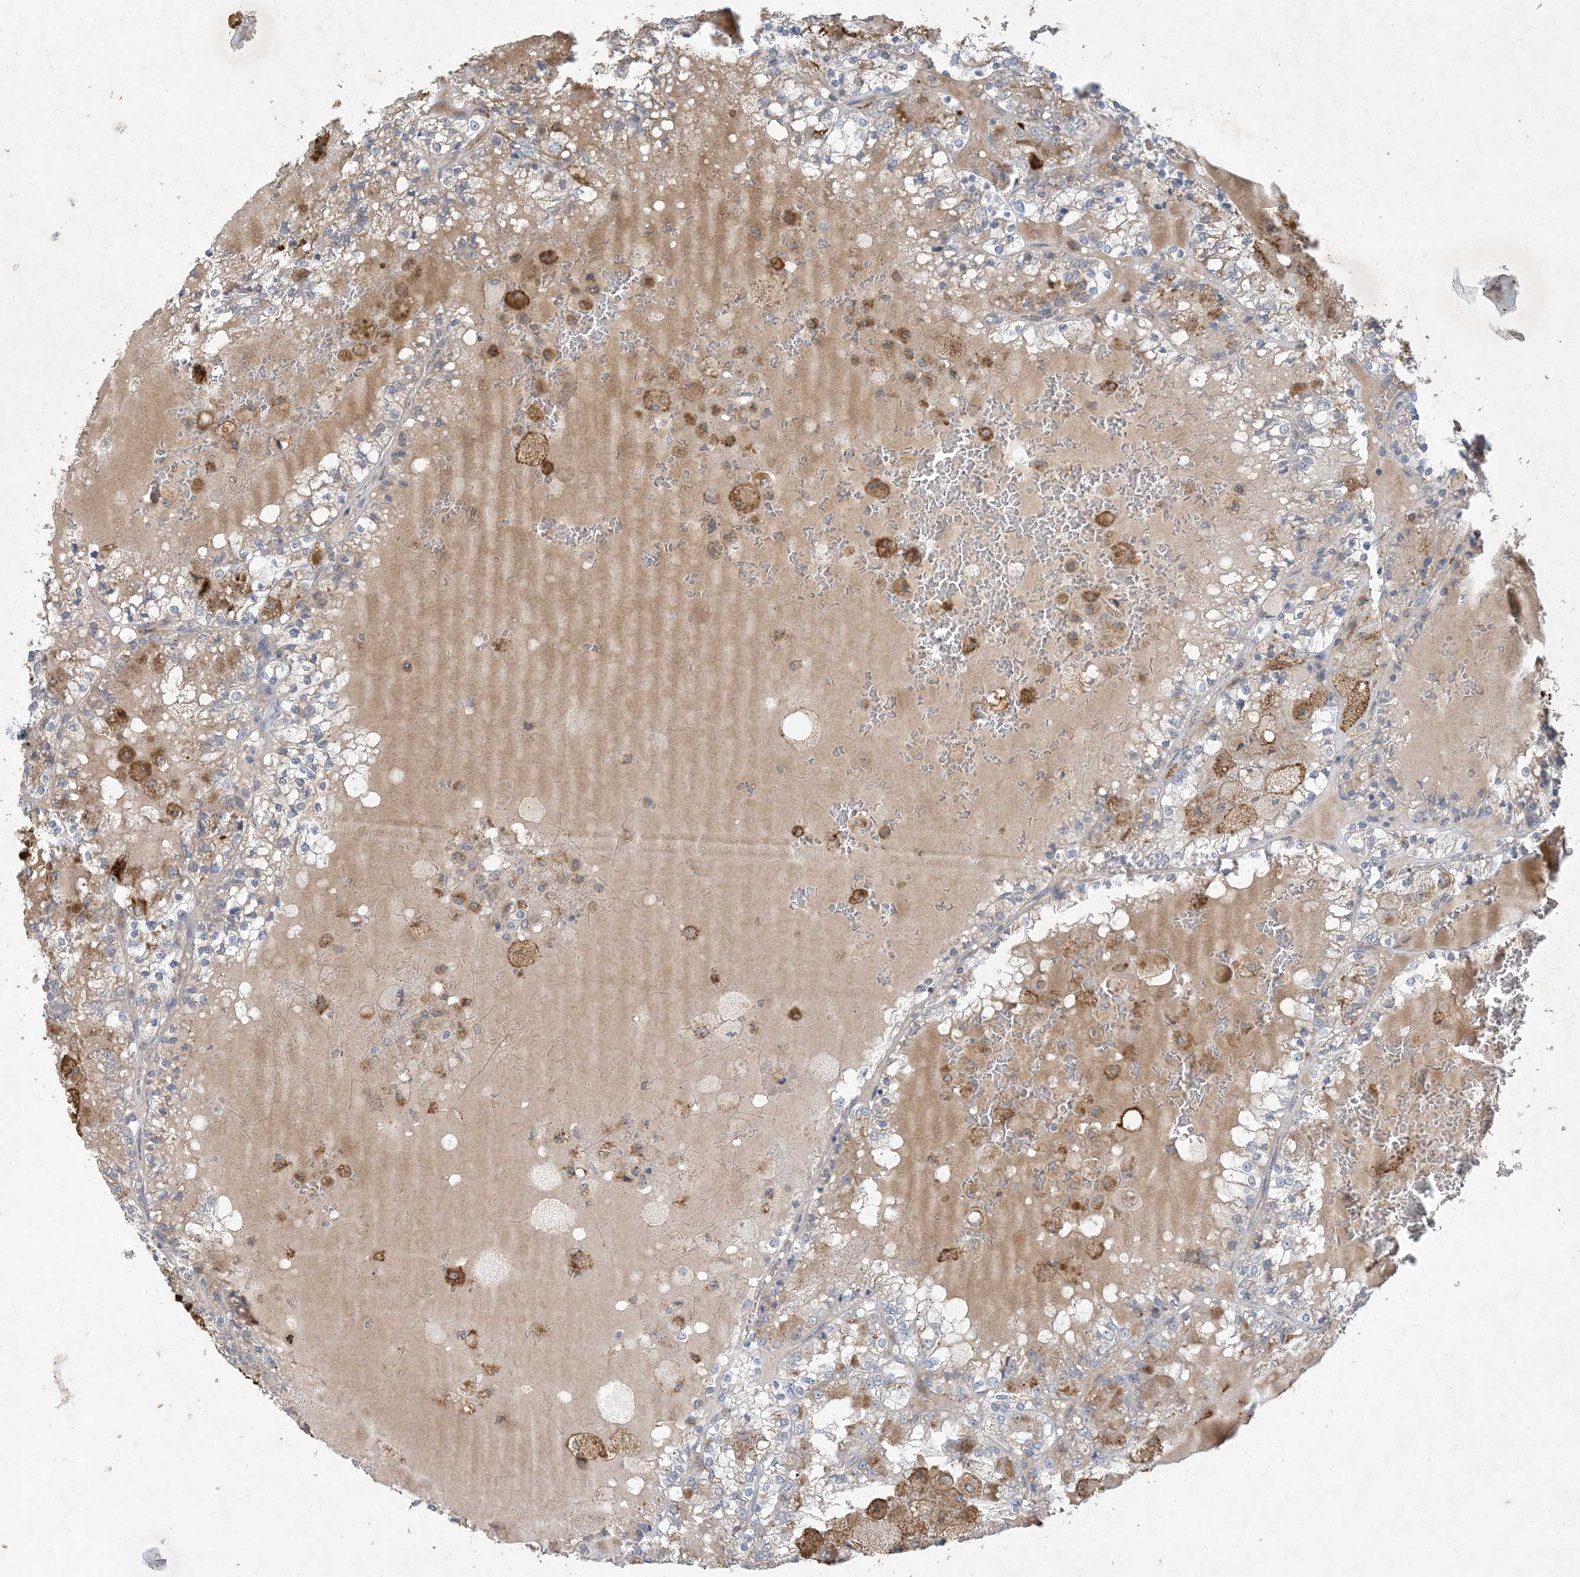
{"staining": {"intensity": "weak", "quantity": "<25%", "location": "cytoplasmic/membranous"}, "tissue": "renal cancer", "cell_type": "Tumor cells", "image_type": "cancer", "snomed": [{"axis": "morphology", "description": "Adenocarcinoma, NOS"}, {"axis": "topography", "description": "Kidney"}], "caption": "DAB (3,3'-diaminobenzidine) immunohistochemical staining of renal cancer (adenocarcinoma) reveals no significant staining in tumor cells.", "gene": "MRPS18A", "patient": {"sex": "female", "age": 56}}